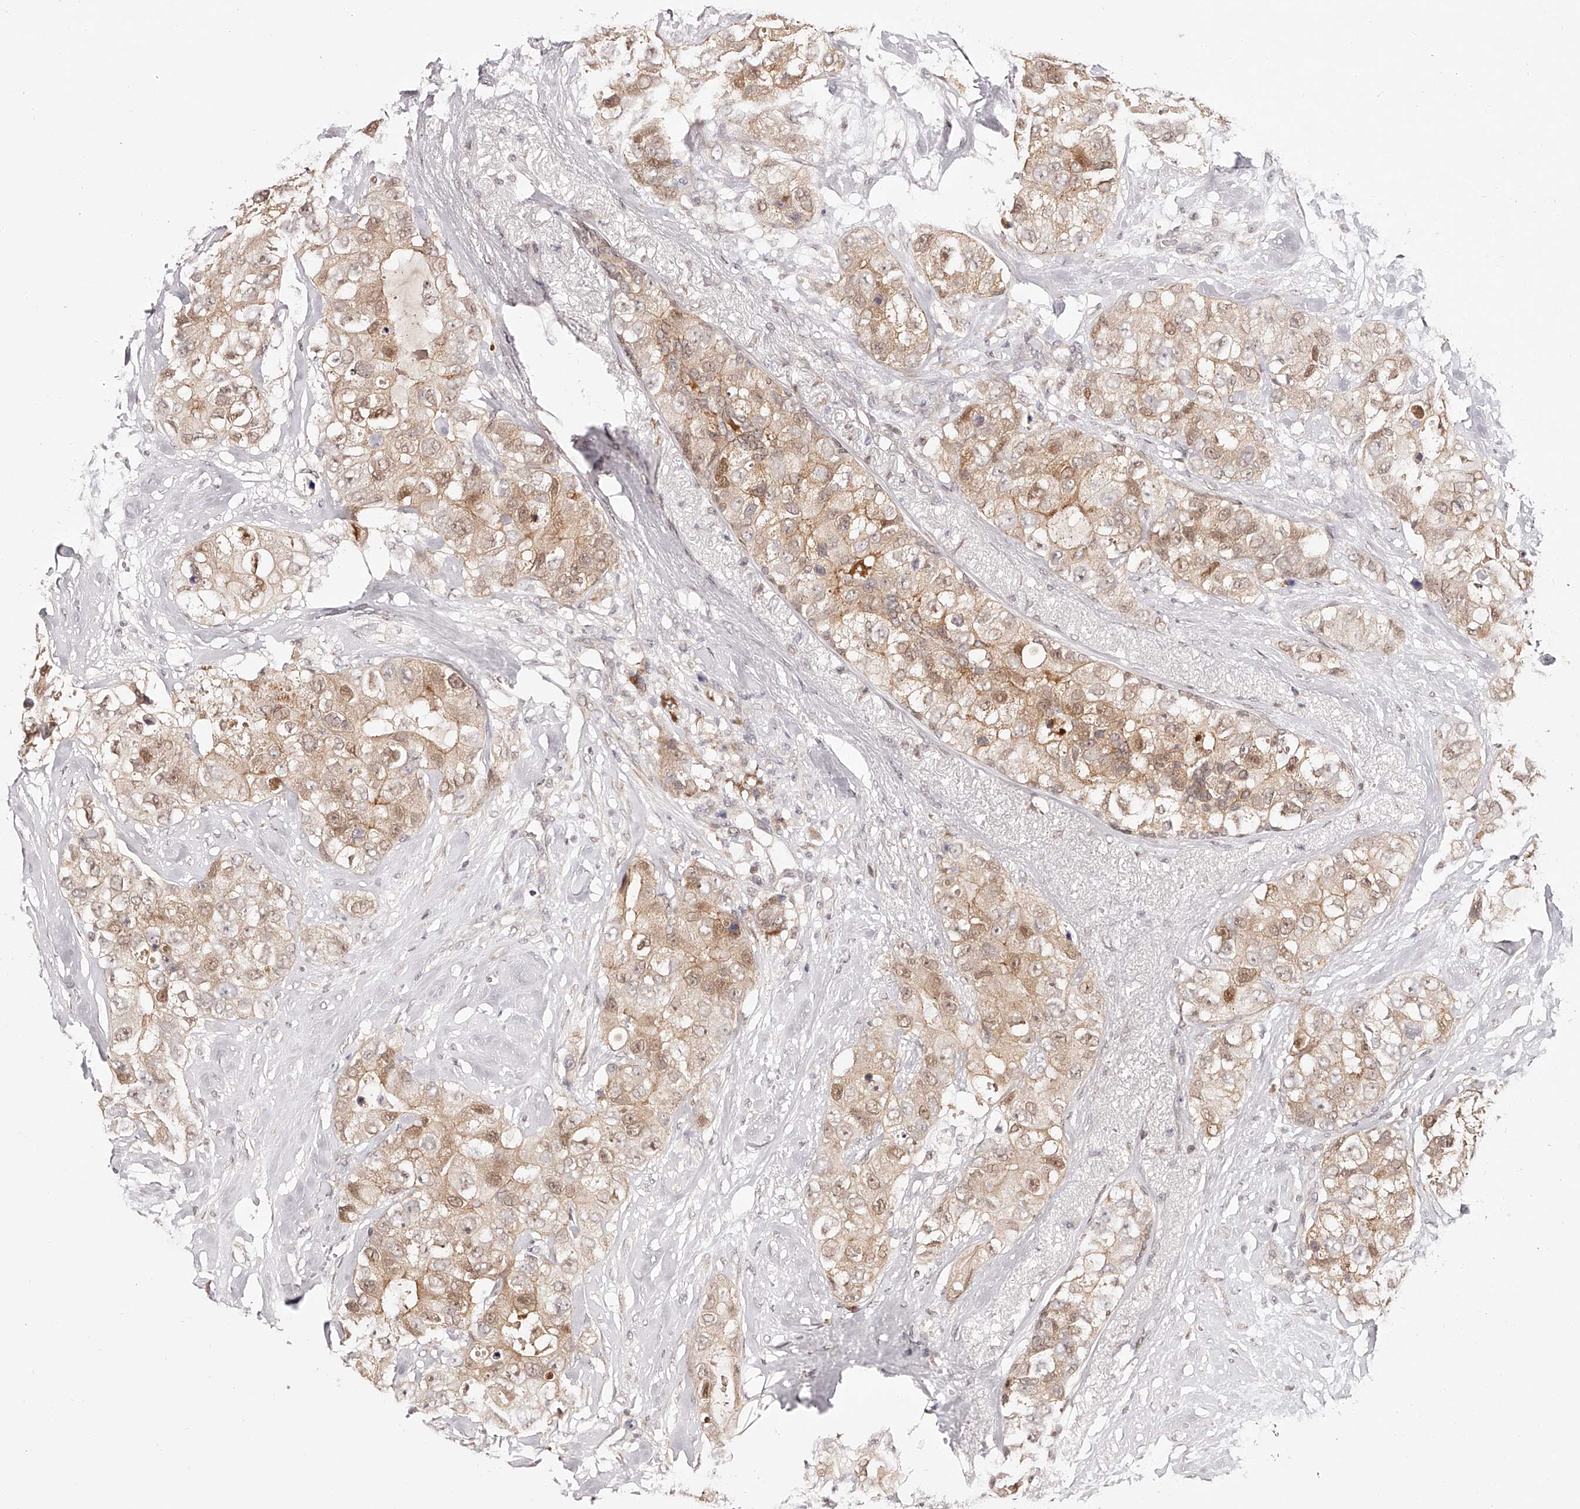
{"staining": {"intensity": "moderate", "quantity": ">75%", "location": "cytoplasmic/membranous,nuclear"}, "tissue": "breast cancer", "cell_type": "Tumor cells", "image_type": "cancer", "snomed": [{"axis": "morphology", "description": "Duct carcinoma"}, {"axis": "topography", "description": "Breast"}], "caption": "DAB immunohistochemical staining of invasive ductal carcinoma (breast) shows moderate cytoplasmic/membranous and nuclear protein expression in about >75% of tumor cells.", "gene": "USF3", "patient": {"sex": "female", "age": 62}}